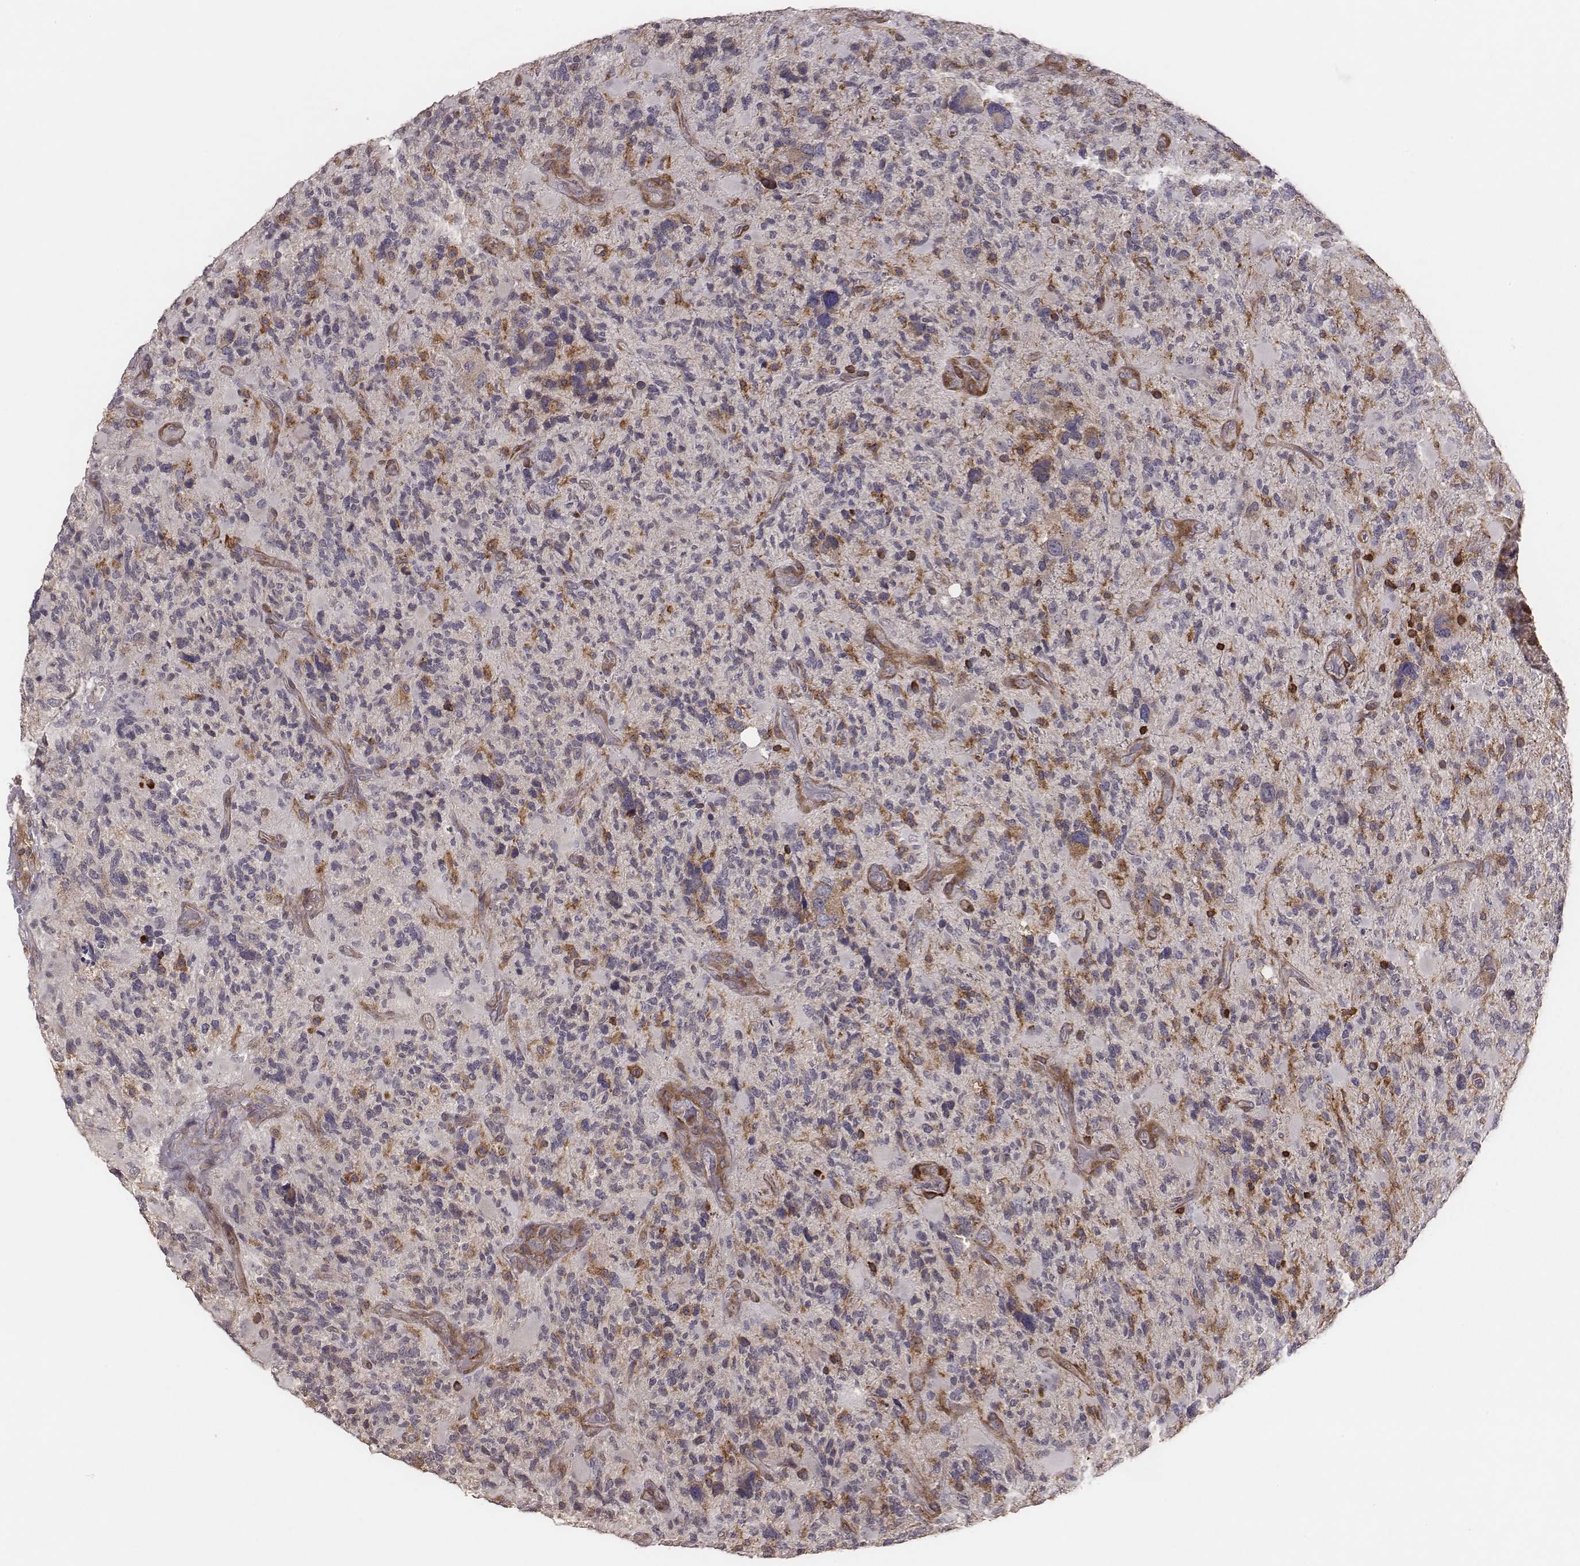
{"staining": {"intensity": "negative", "quantity": "none", "location": "none"}, "tissue": "glioma", "cell_type": "Tumor cells", "image_type": "cancer", "snomed": [{"axis": "morphology", "description": "Glioma, malignant, High grade"}, {"axis": "topography", "description": "Brain"}], "caption": "Tumor cells are negative for protein expression in human high-grade glioma (malignant).", "gene": "PILRA", "patient": {"sex": "female", "age": 71}}